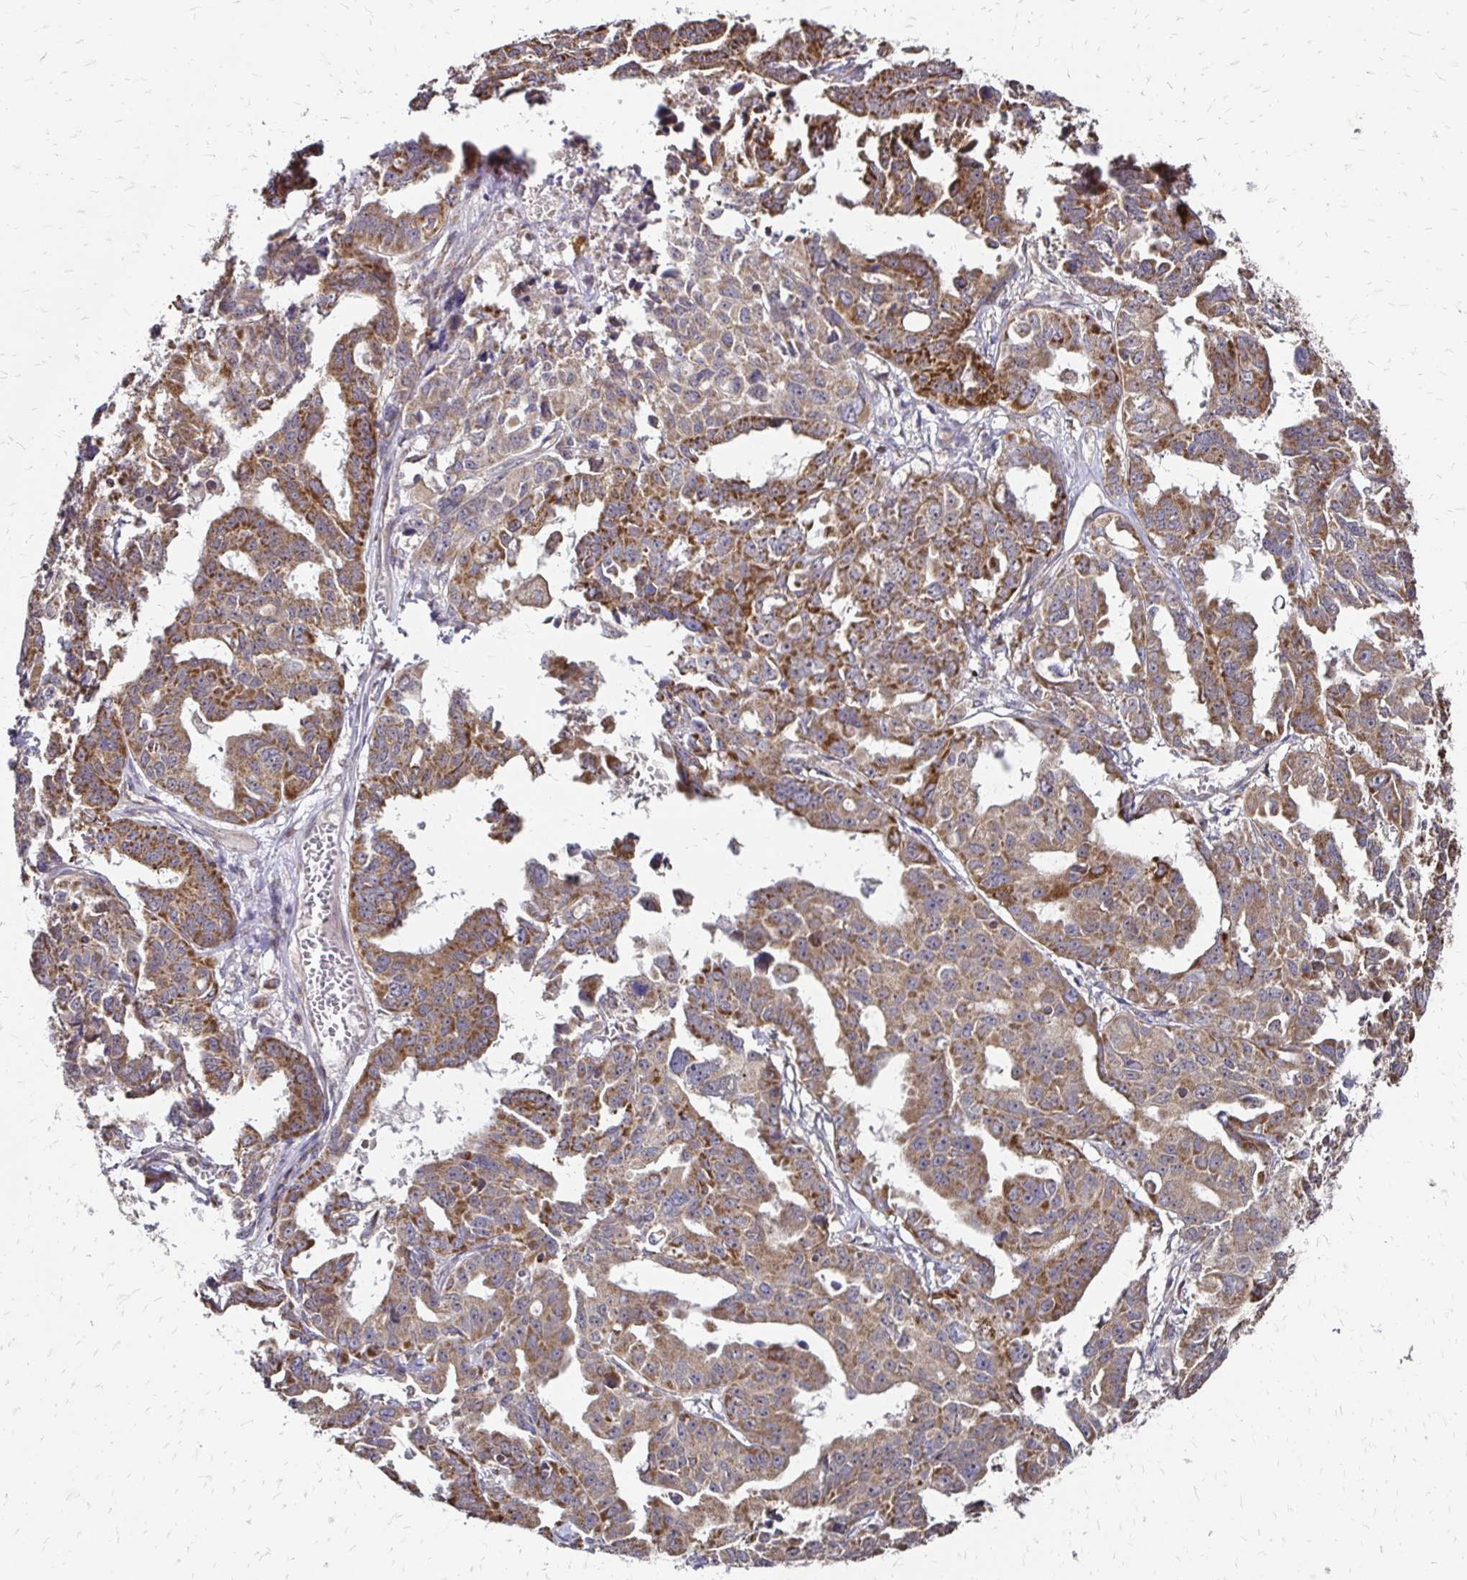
{"staining": {"intensity": "moderate", "quantity": ">75%", "location": "cytoplasmic/membranous"}, "tissue": "ovarian cancer", "cell_type": "Tumor cells", "image_type": "cancer", "snomed": [{"axis": "morphology", "description": "Adenocarcinoma, NOS"}, {"axis": "morphology", "description": "Carcinoma, endometroid"}, {"axis": "topography", "description": "Ovary"}], "caption": "The image reveals staining of ovarian cancer, revealing moderate cytoplasmic/membranous protein staining (brown color) within tumor cells.", "gene": "ZW10", "patient": {"sex": "female", "age": 72}}